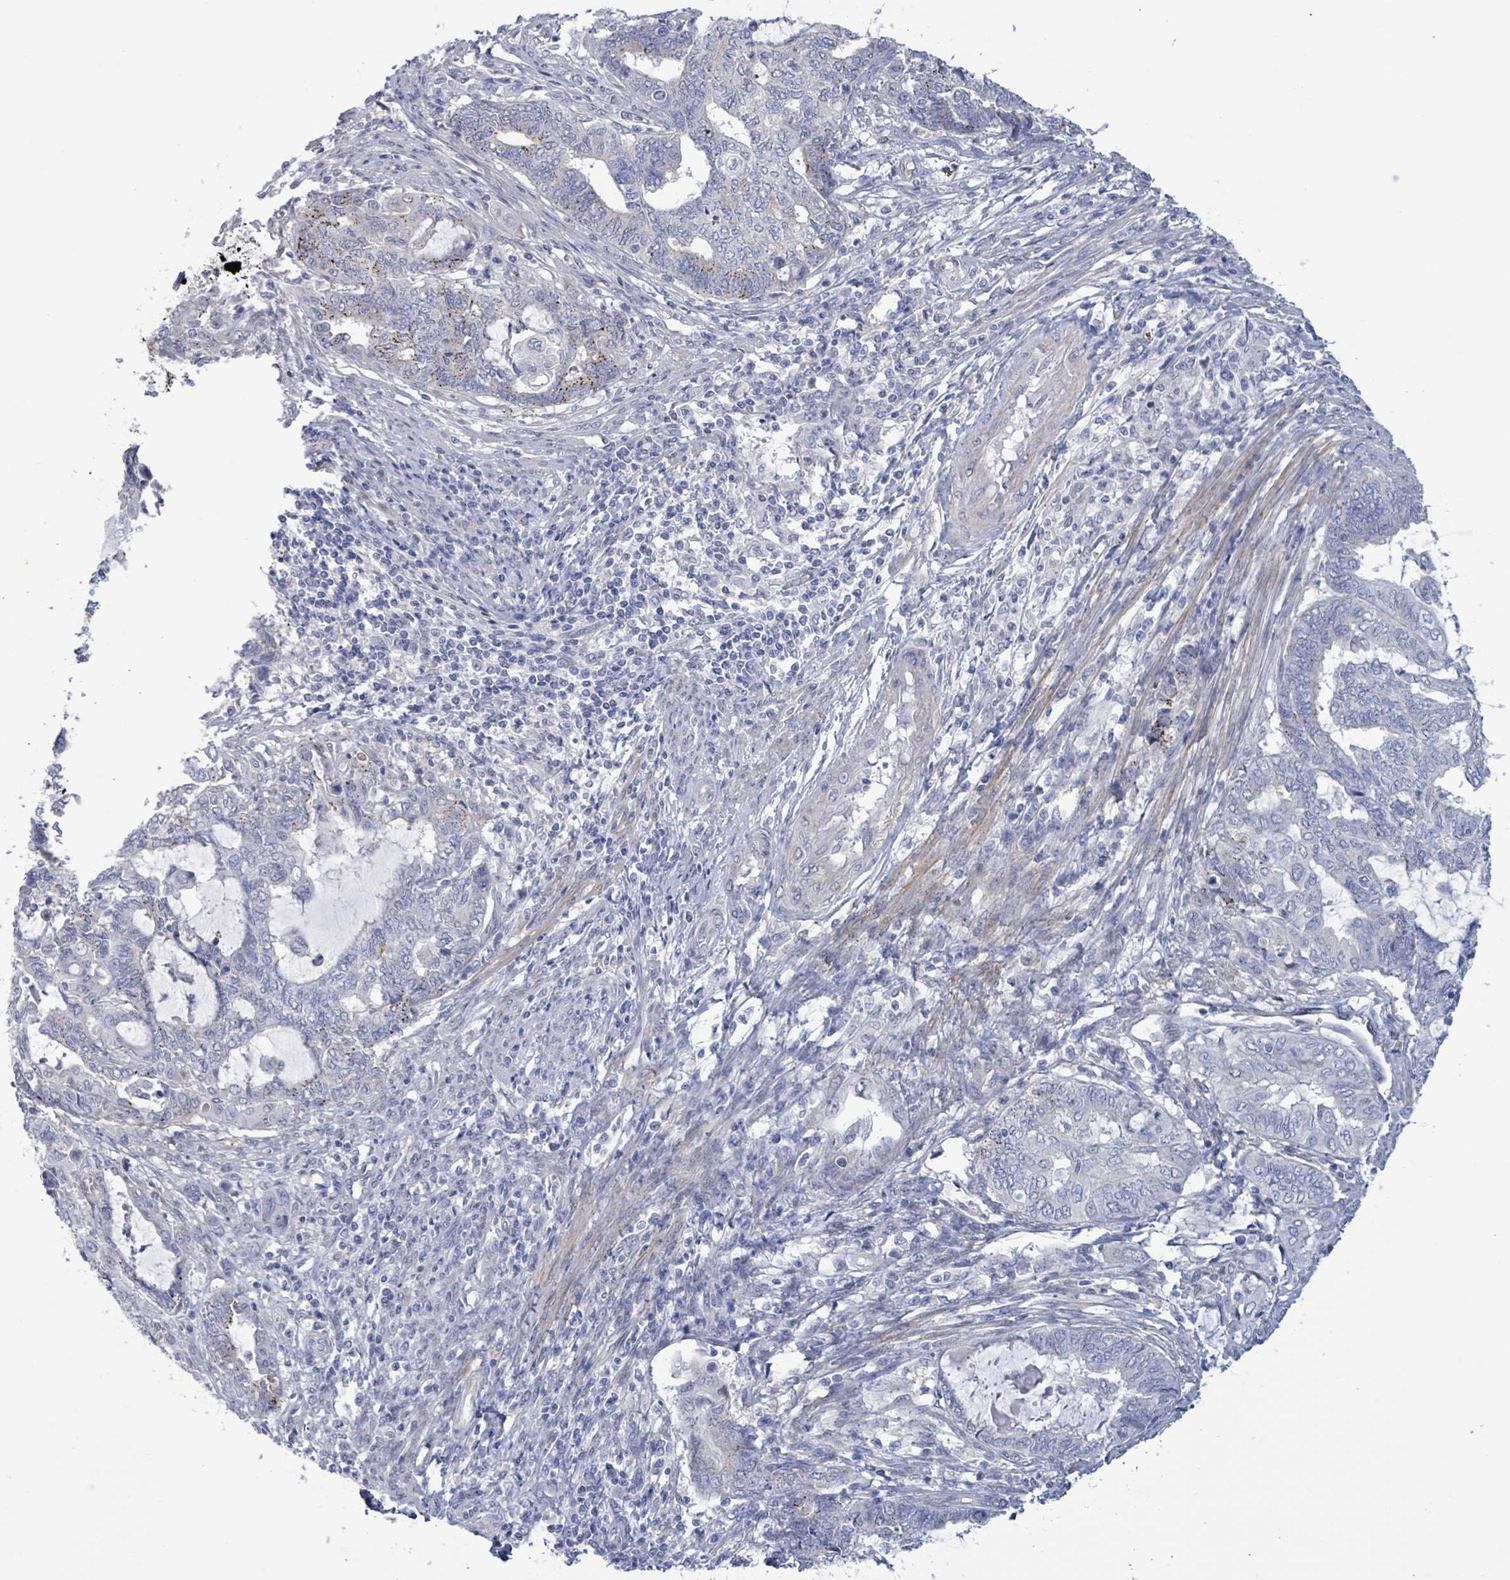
{"staining": {"intensity": "moderate", "quantity": "<25%", "location": "cytoplasmic/membranous"}, "tissue": "endometrial cancer", "cell_type": "Tumor cells", "image_type": "cancer", "snomed": [{"axis": "morphology", "description": "Adenocarcinoma, NOS"}, {"axis": "topography", "description": "Uterus"}, {"axis": "topography", "description": "Endometrium"}], "caption": "Immunohistochemical staining of endometrial adenocarcinoma reveals low levels of moderate cytoplasmic/membranous positivity in approximately <25% of tumor cells. (Stains: DAB in brown, nuclei in blue, Microscopy: brightfield microscopy at high magnification).", "gene": "PKLR", "patient": {"sex": "female", "age": 70}}